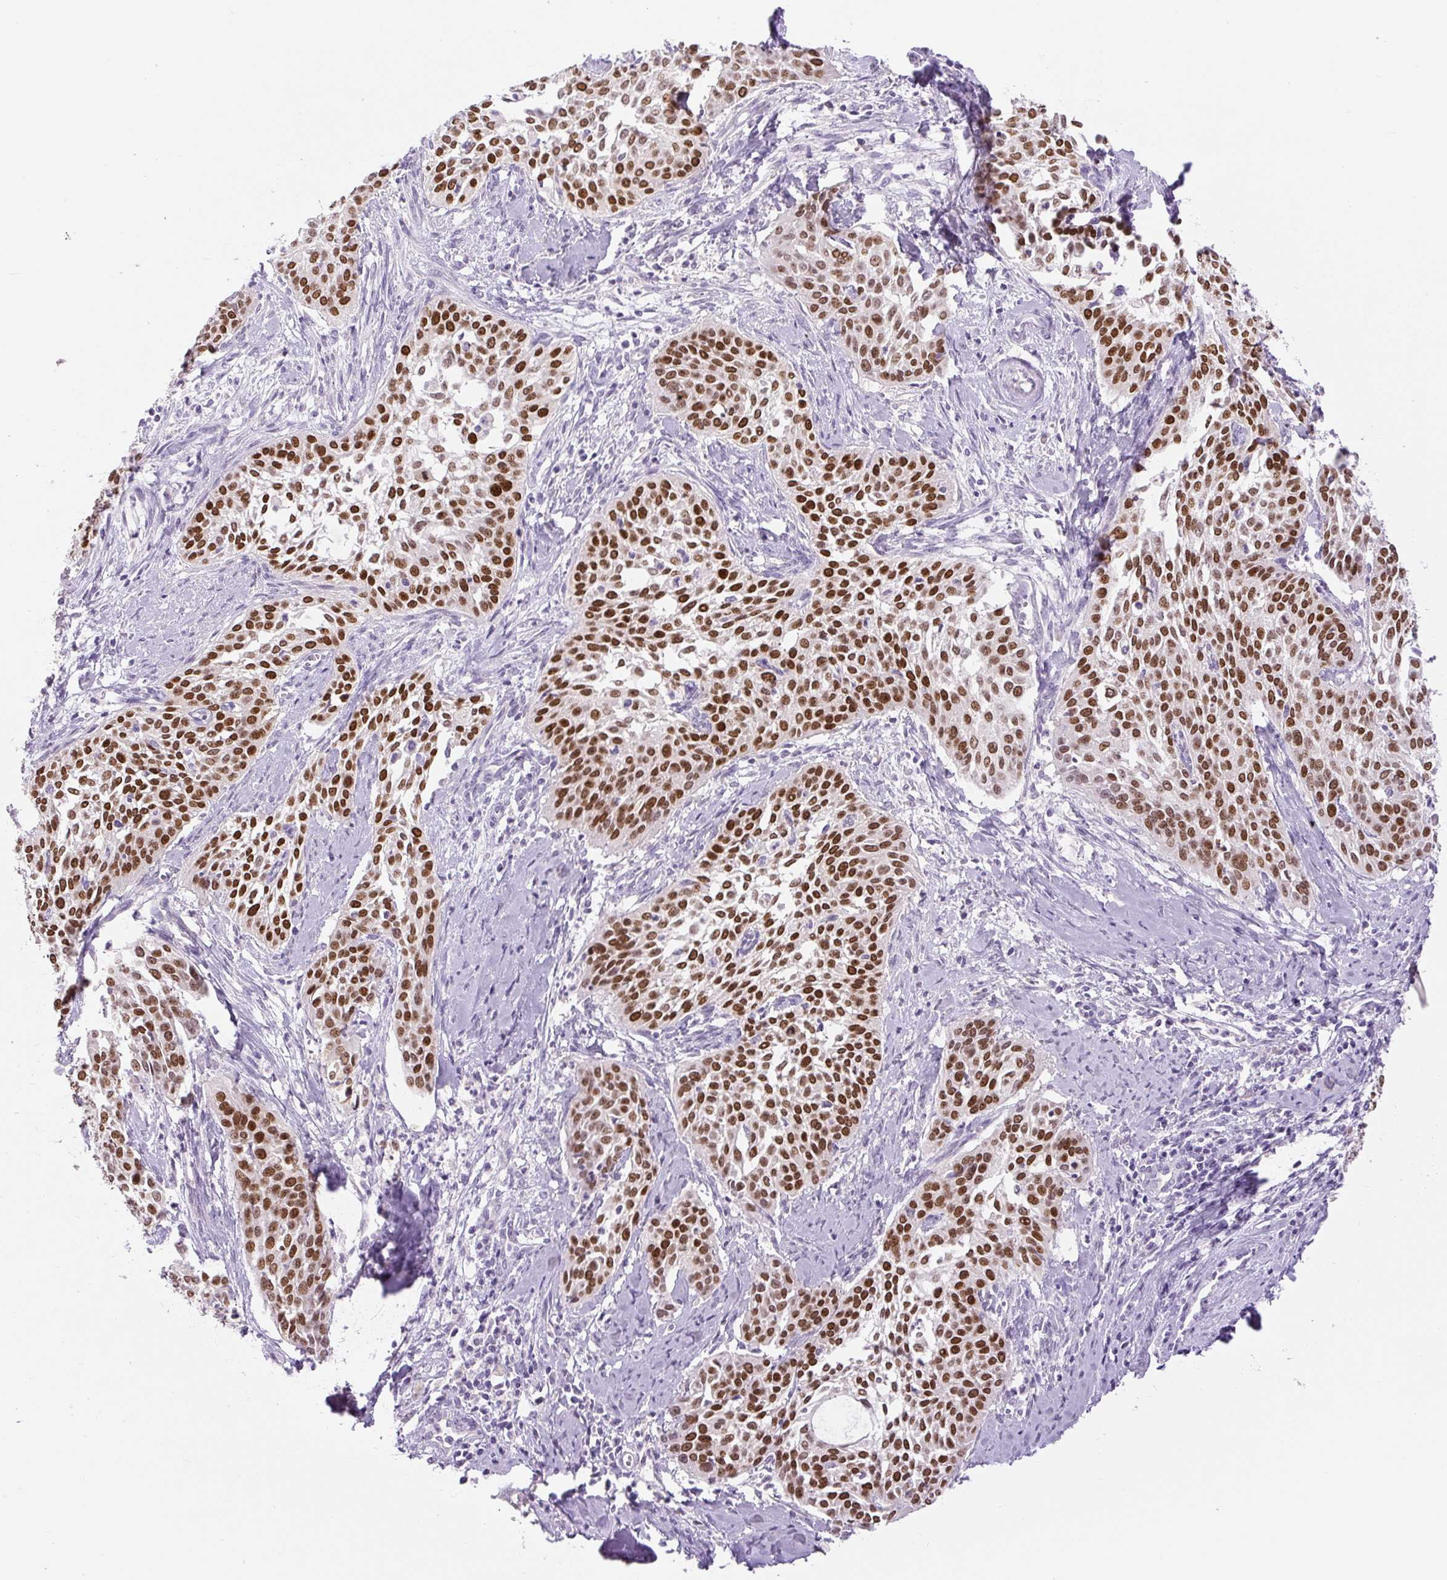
{"staining": {"intensity": "strong", "quantity": ">75%", "location": "nuclear"}, "tissue": "cervical cancer", "cell_type": "Tumor cells", "image_type": "cancer", "snomed": [{"axis": "morphology", "description": "Squamous cell carcinoma, NOS"}, {"axis": "topography", "description": "Cervix"}], "caption": "Cervical squamous cell carcinoma stained with immunohistochemistry (IHC) exhibits strong nuclear positivity in about >75% of tumor cells. (IHC, brightfield microscopy, high magnification).", "gene": "SIX1", "patient": {"sex": "female", "age": 44}}